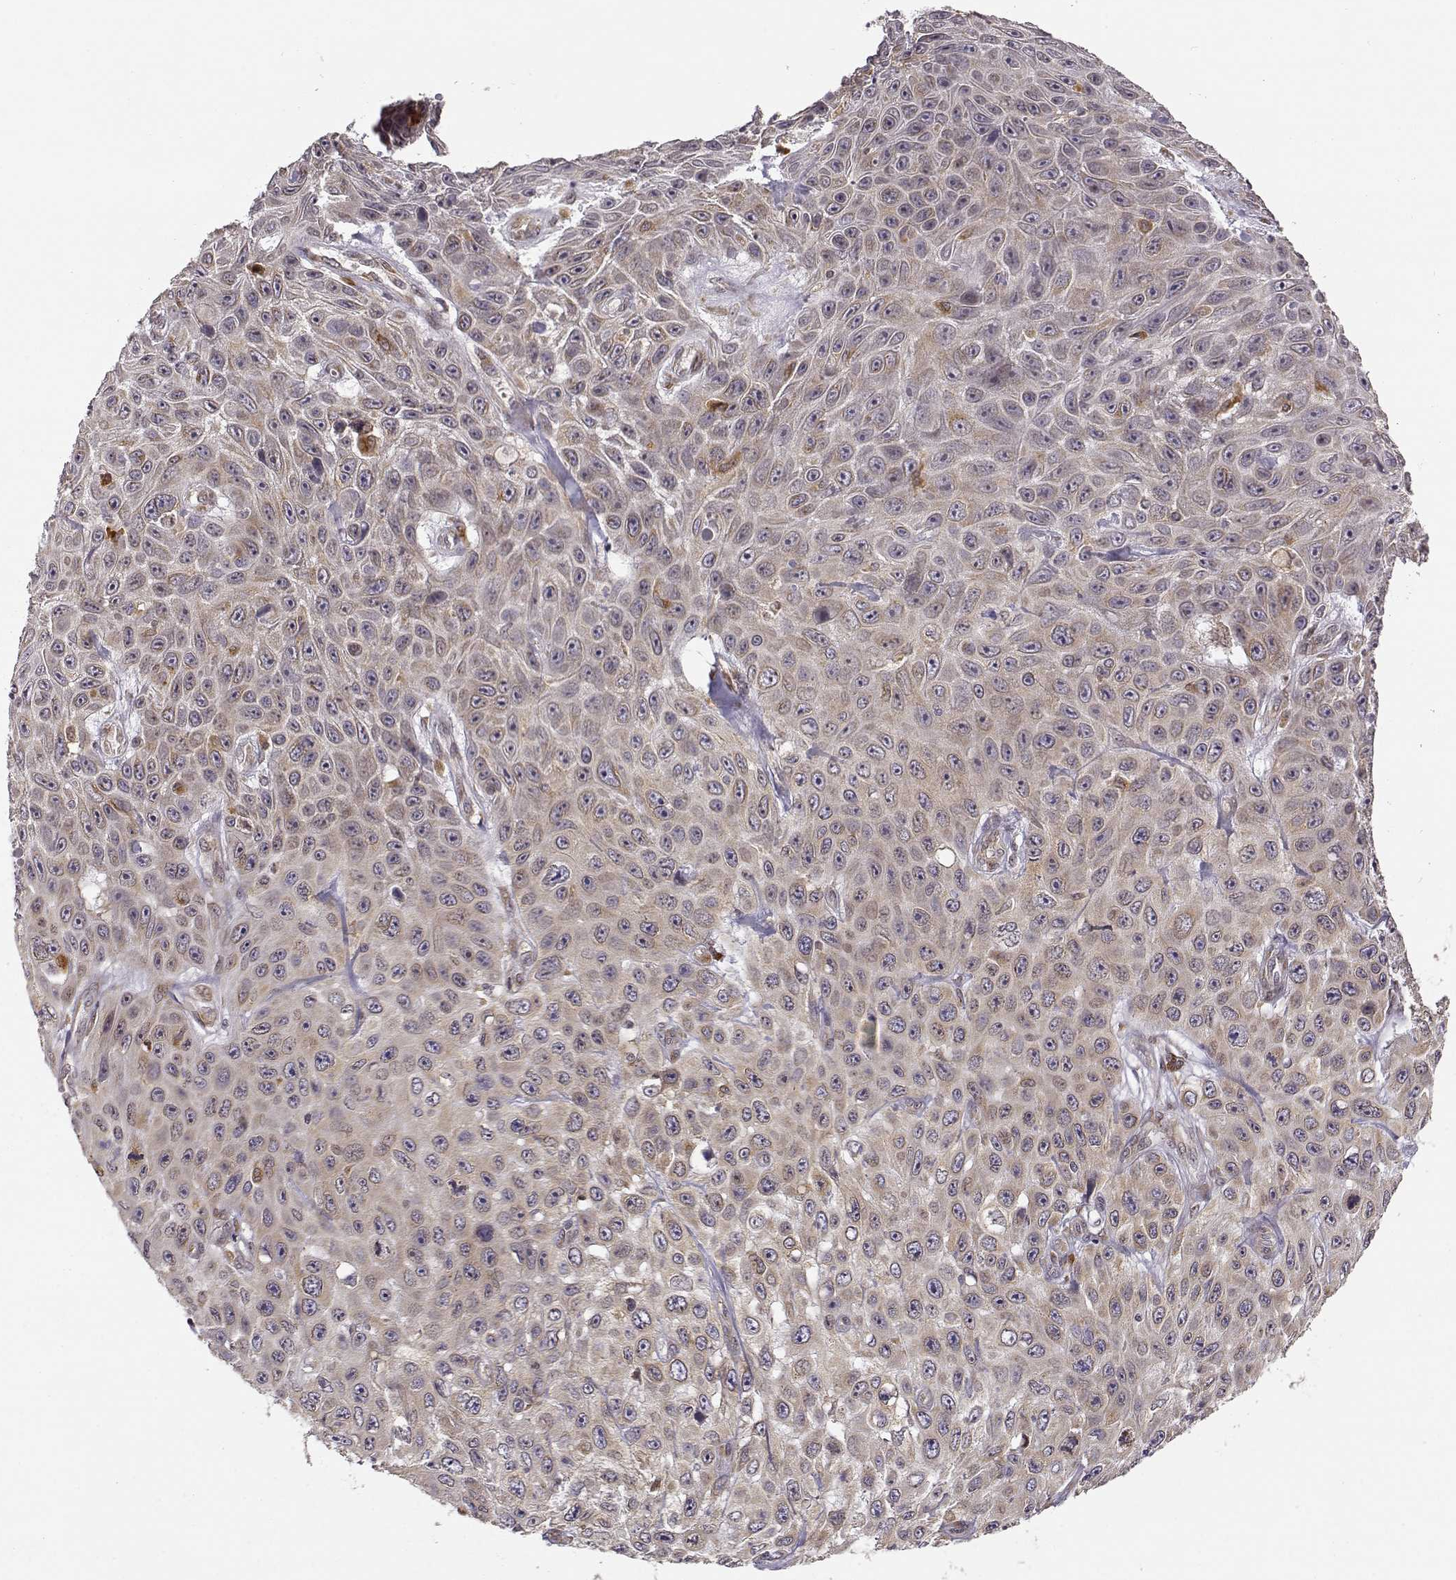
{"staining": {"intensity": "weak", "quantity": "25%-75%", "location": "cytoplasmic/membranous"}, "tissue": "skin cancer", "cell_type": "Tumor cells", "image_type": "cancer", "snomed": [{"axis": "morphology", "description": "Squamous cell carcinoma, NOS"}, {"axis": "topography", "description": "Skin"}], "caption": "Immunohistochemistry staining of skin cancer (squamous cell carcinoma), which demonstrates low levels of weak cytoplasmic/membranous staining in about 25%-75% of tumor cells indicating weak cytoplasmic/membranous protein positivity. The staining was performed using DAB (3,3'-diaminobenzidine) (brown) for protein detection and nuclei were counterstained in hematoxylin (blue).", "gene": "ERGIC2", "patient": {"sex": "male", "age": 82}}